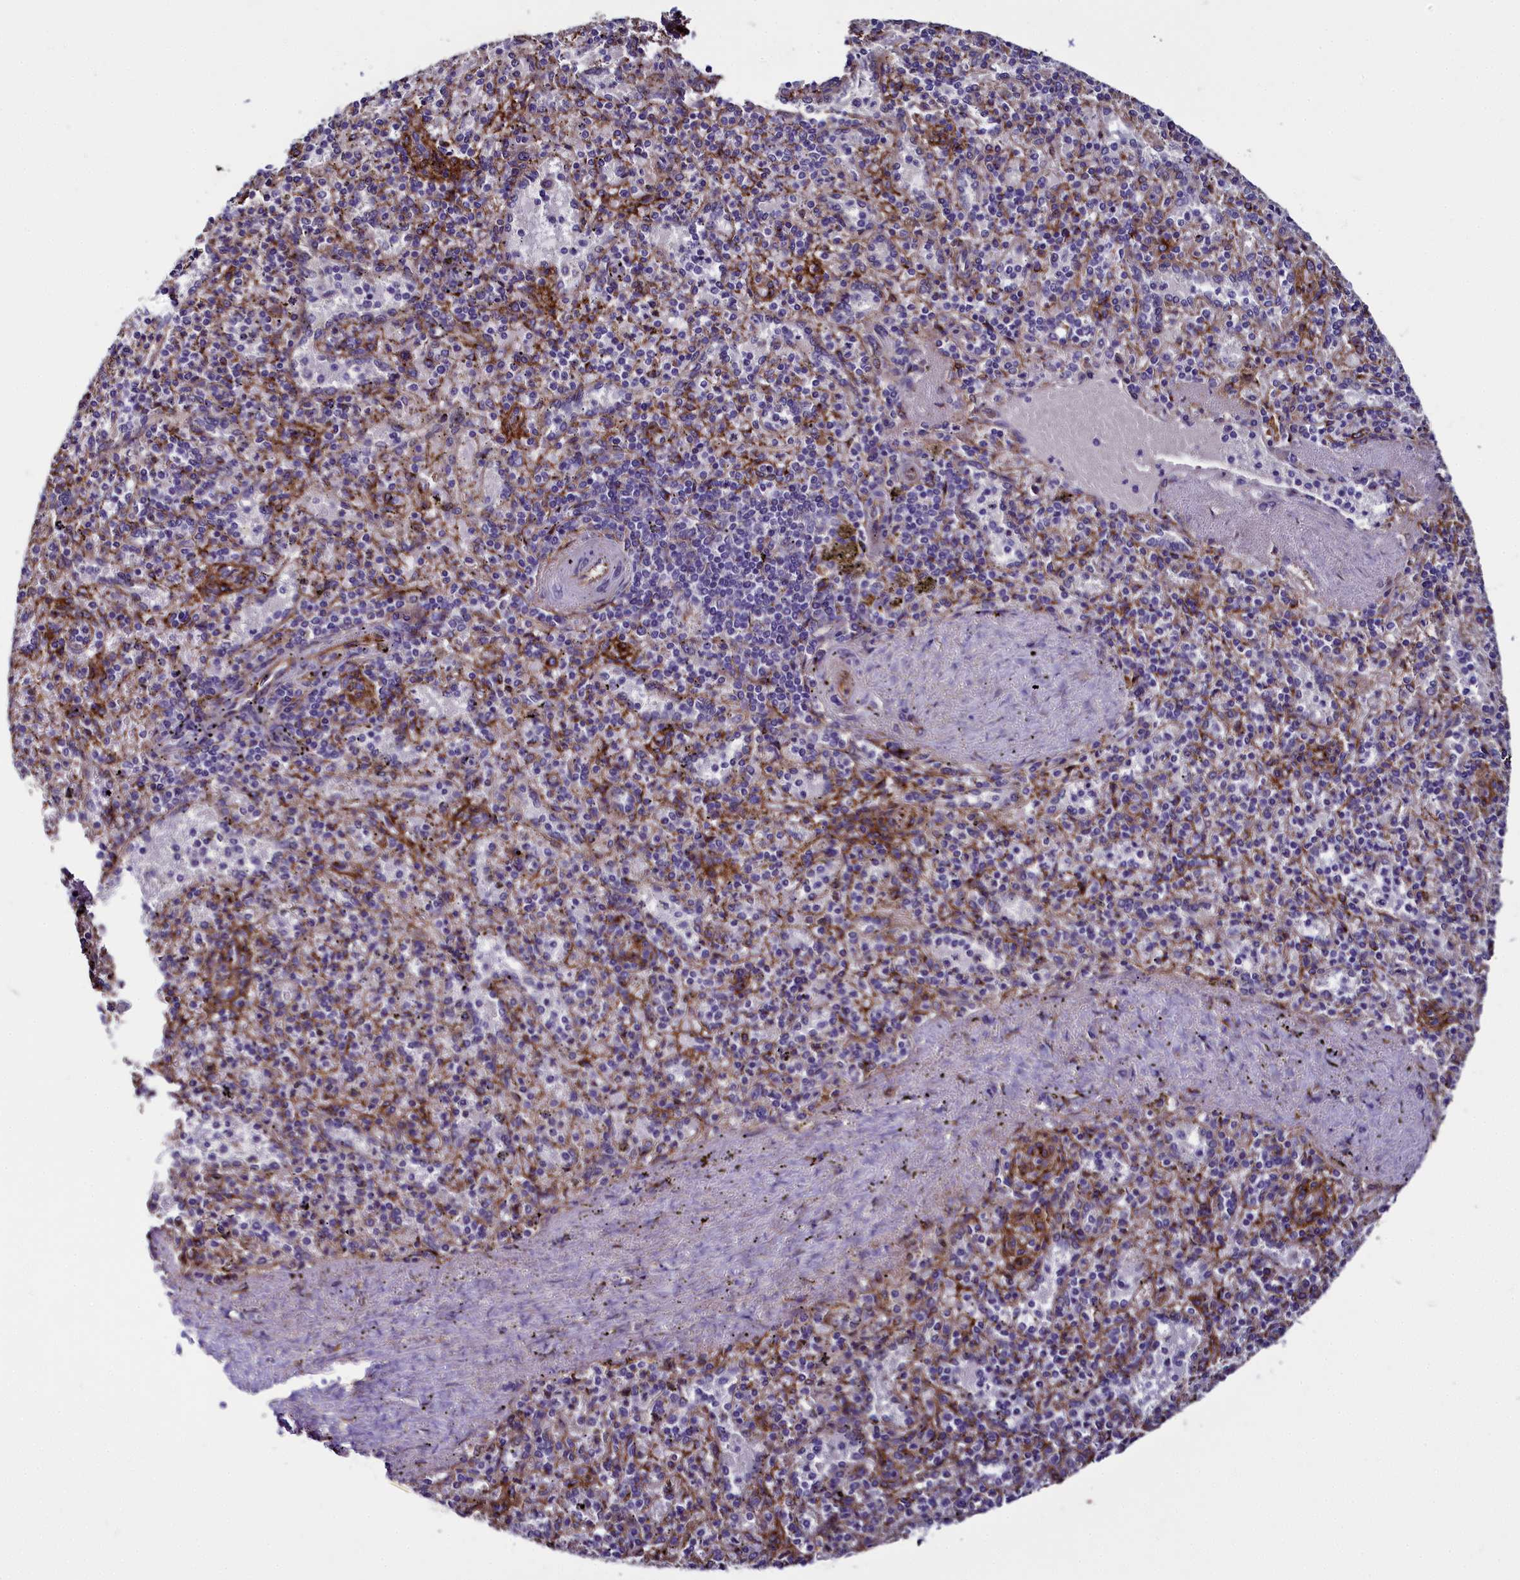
{"staining": {"intensity": "moderate", "quantity": "25%-75%", "location": "cytoplasmic/membranous"}, "tissue": "spleen", "cell_type": "Cells in red pulp", "image_type": "normal", "snomed": [{"axis": "morphology", "description": "Normal tissue, NOS"}, {"axis": "topography", "description": "Spleen"}], "caption": "Spleen stained with immunohistochemistry shows moderate cytoplasmic/membranous staining in approximately 25%-75% of cells in red pulp.", "gene": "MRC2", "patient": {"sex": "male", "age": 82}}